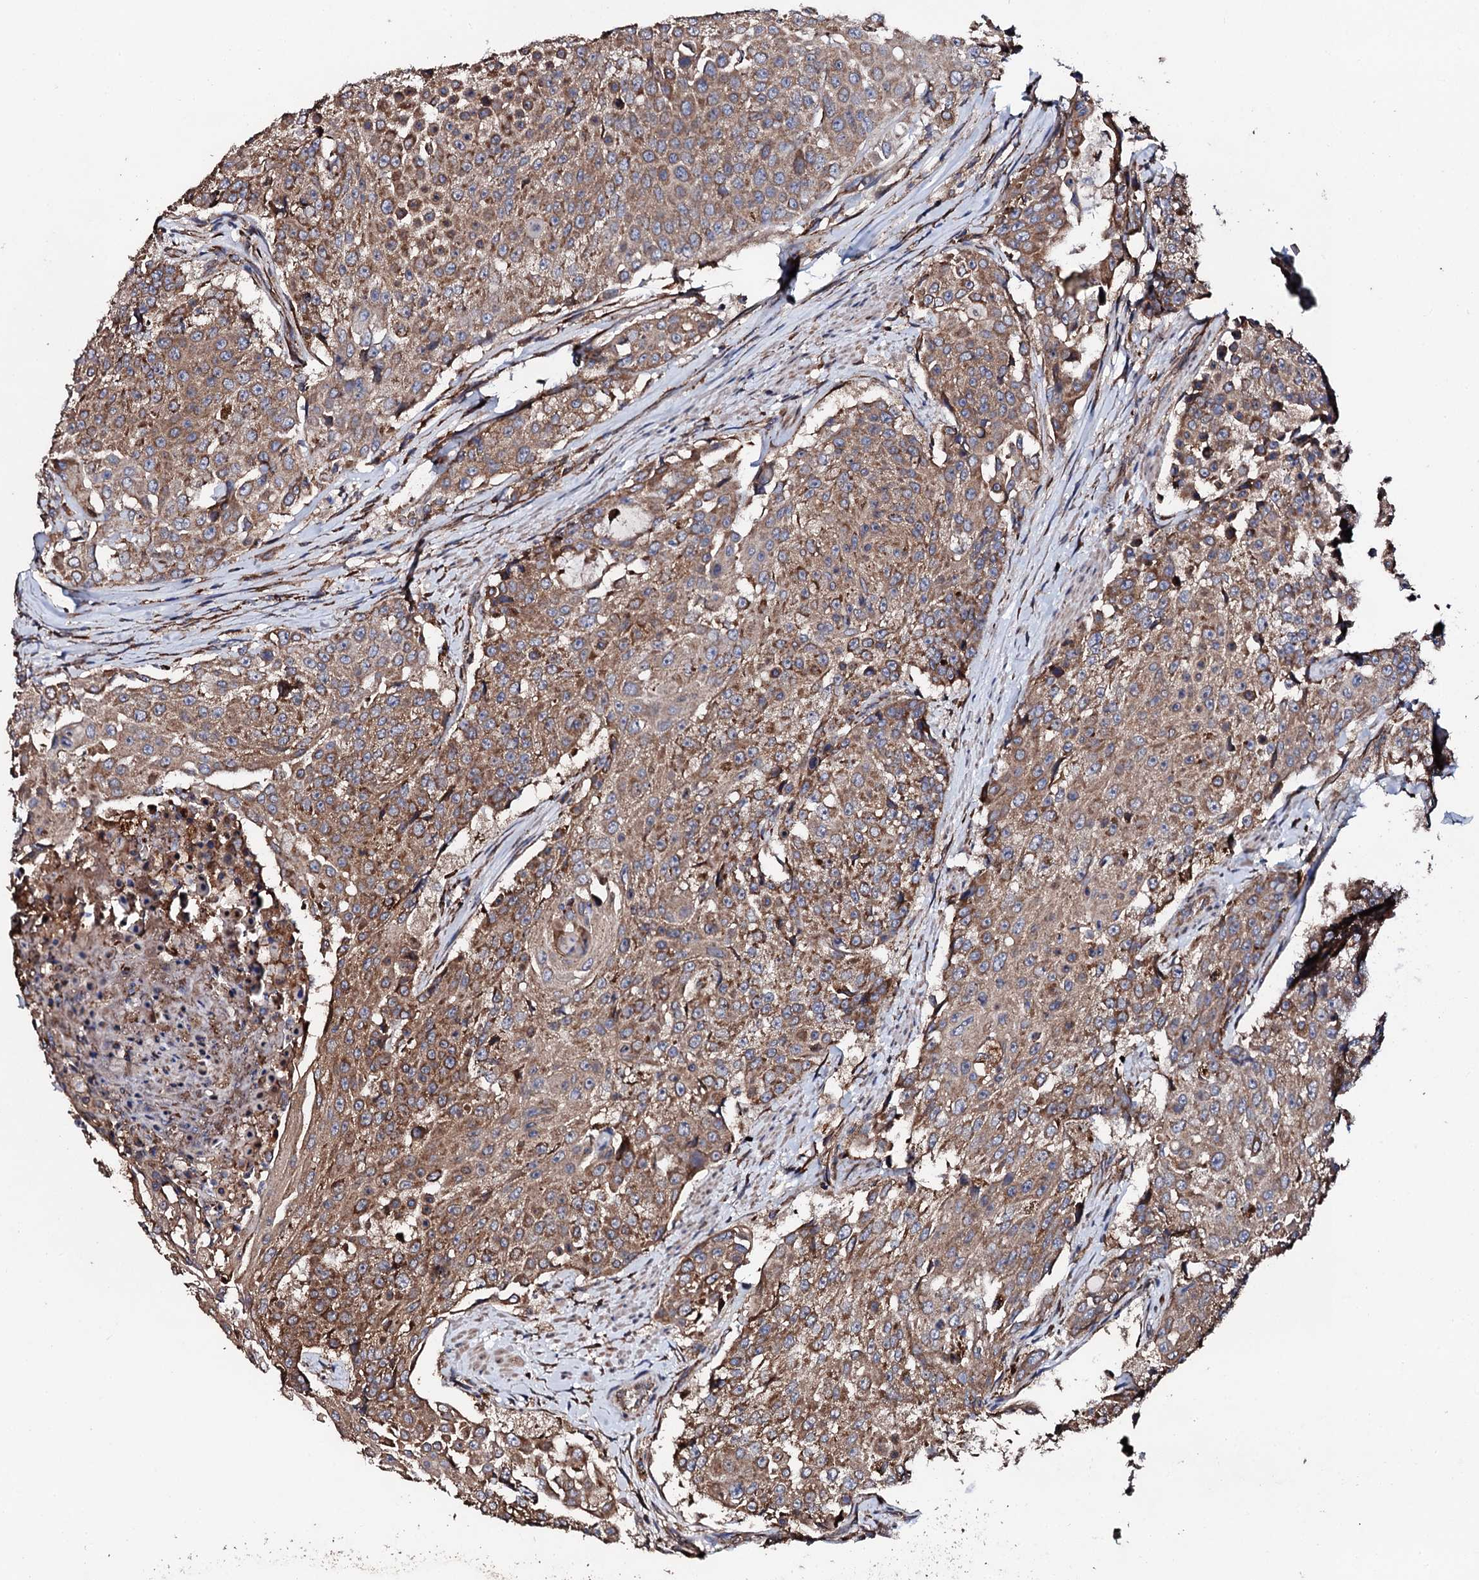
{"staining": {"intensity": "moderate", "quantity": ">75%", "location": "cytoplasmic/membranous"}, "tissue": "urothelial cancer", "cell_type": "Tumor cells", "image_type": "cancer", "snomed": [{"axis": "morphology", "description": "Urothelial carcinoma, High grade"}, {"axis": "topography", "description": "Urinary bladder"}], "caption": "Immunohistochemistry (IHC) photomicrograph of neoplastic tissue: human urothelial carcinoma (high-grade) stained using immunohistochemistry (IHC) displays medium levels of moderate protein expression localized specifically in the cytoplasmic/membranous of tumor cells, appearing as a cytoplasmic/membranous brown color.", "gene": "CKAP5", "patient": {"sex": "female", "age": 63}}